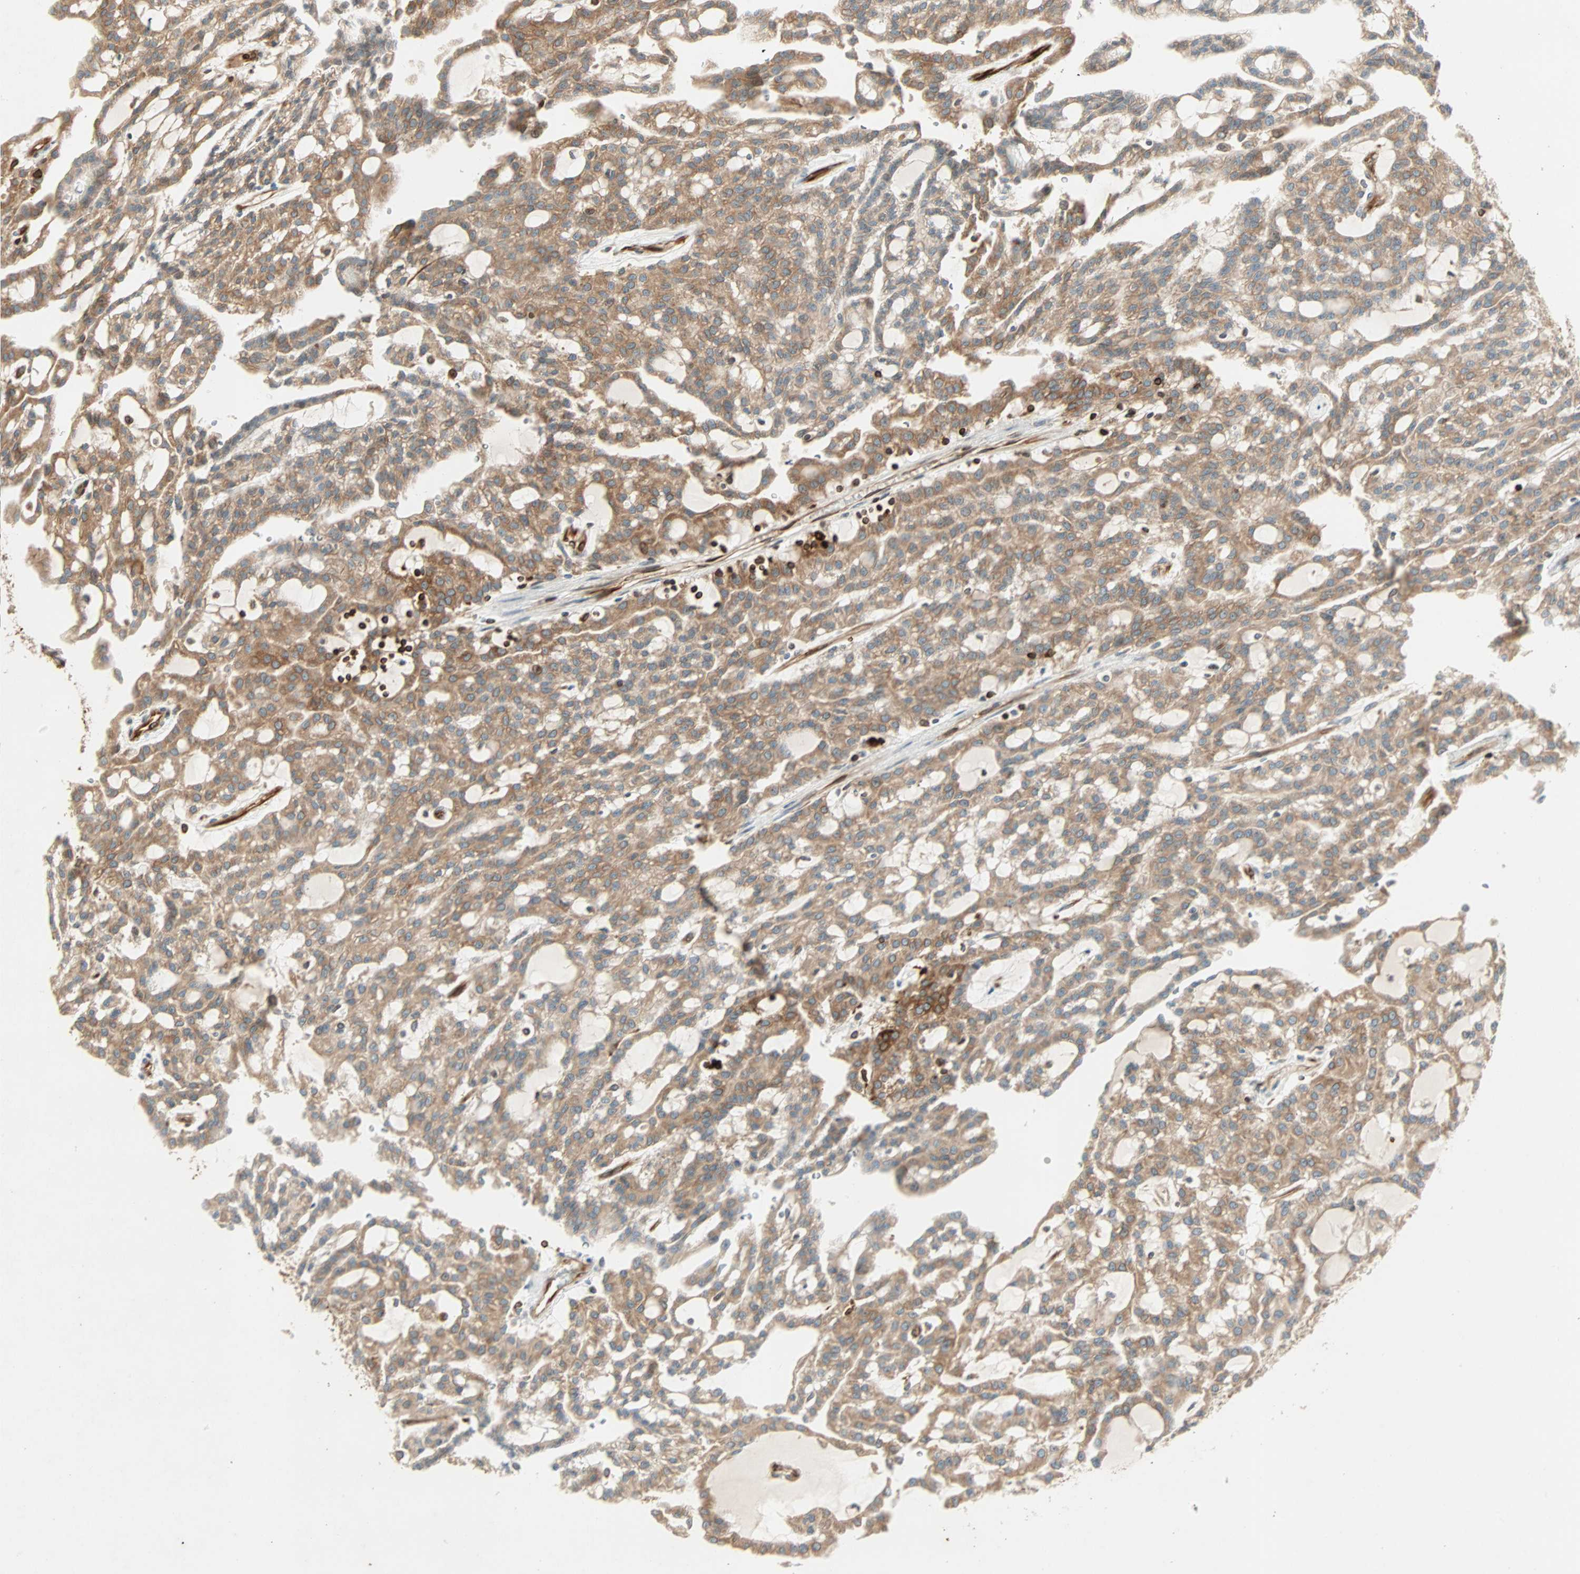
{"staining": {"intensity": "moderate", "quantity": ">75%", "location": "cytoplasmic/membranous"}, "tissue": "renal cancer", "cell_type": "Tumor cells", "image_type": "cancer", "snomed": [{"axis": "morphology", "description": "Adenocarcinoma, NOS"}, {"axis": "topography", "description": "Kidney"}], "caption": "Protein positivity by immunohistochemistry shows moderate cytoplasmic/membranous positivity in about >75% of tumor cells in adenocarcinoma (renal).", "gene": "TAPBP", "patient": {"sex": "male", "age": 63}}